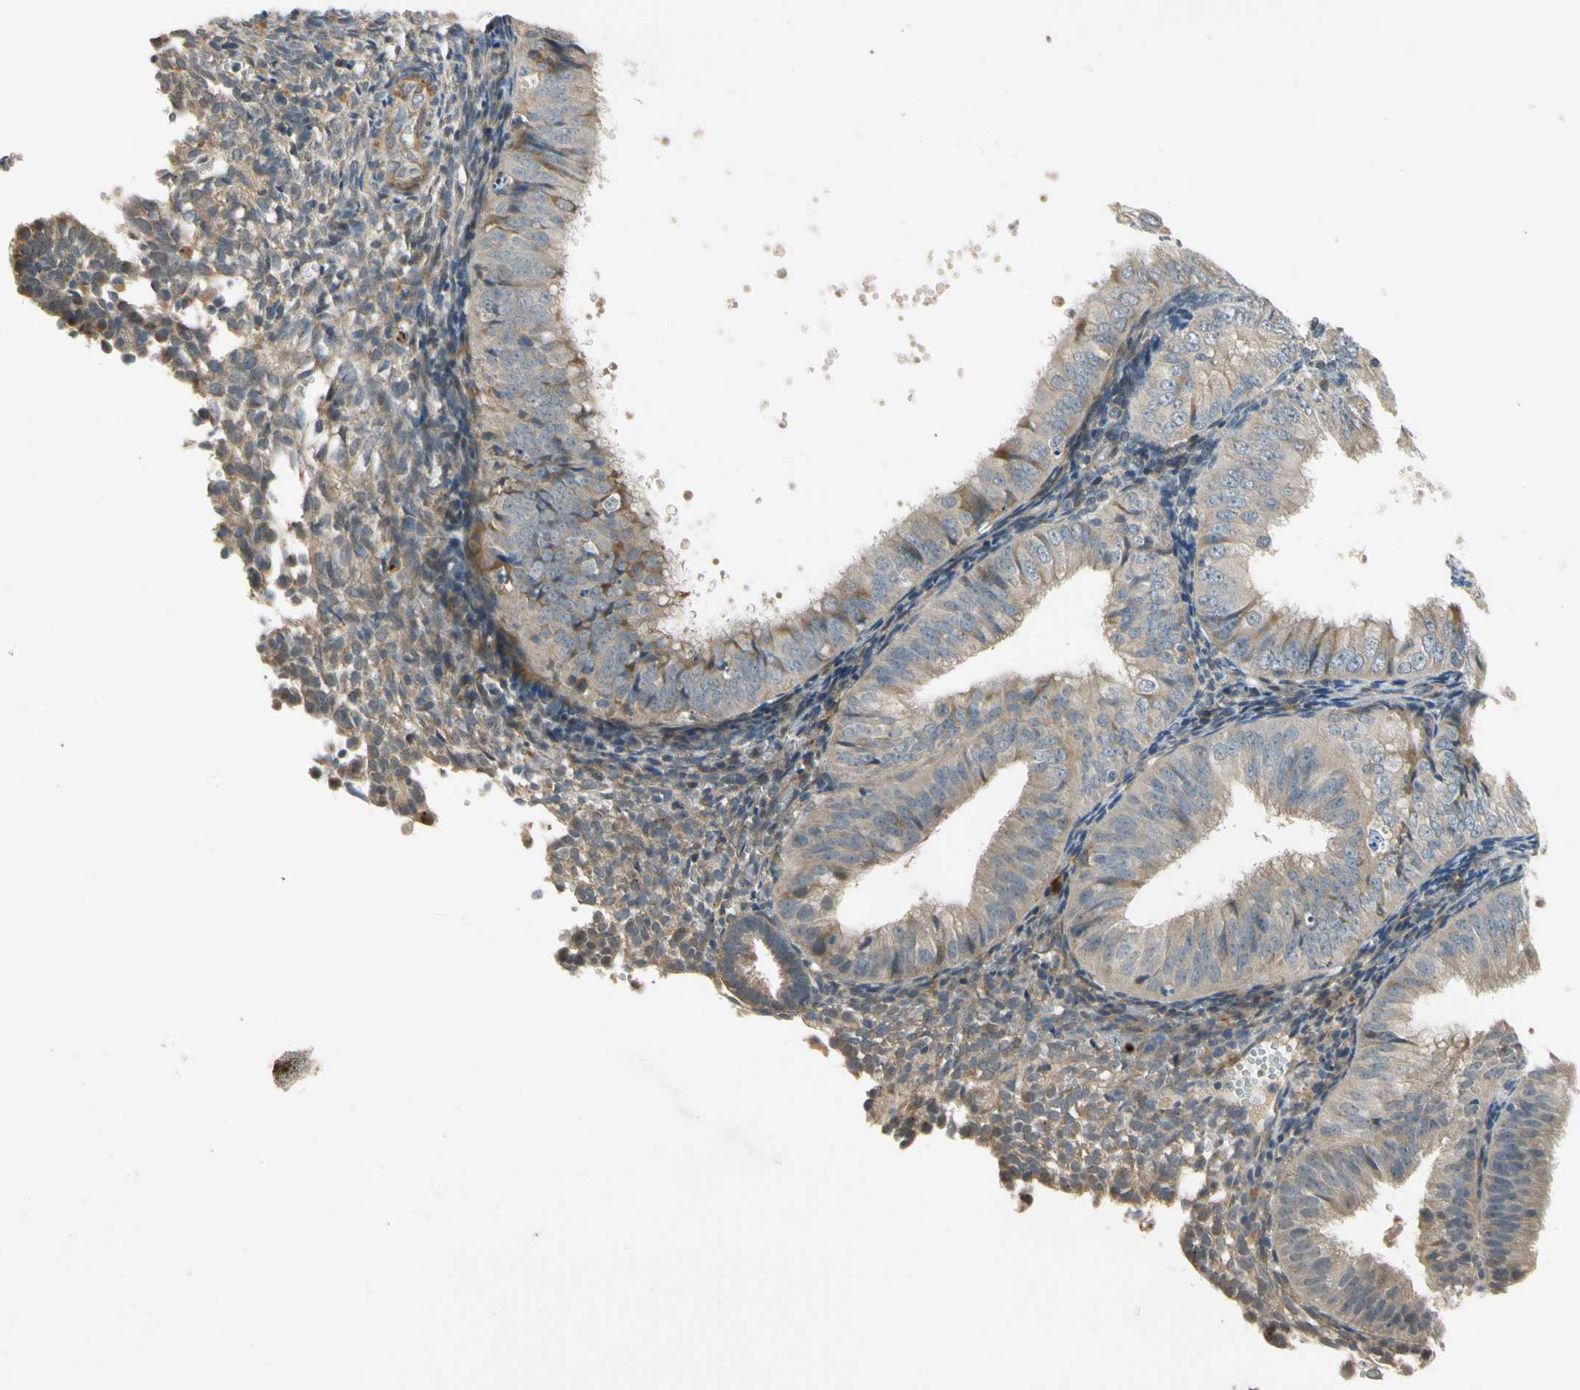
{"staining": {"intensity": "weak", "quantity": ">75%", "location": "cytoplasmic/membranous"}, "tissue": "endometrial cancer", "cell_type": "Tumor cells", "image_type": "cancer", "snomed": [{"axis": "morphology", "description": "Normal tissue, NOS"}, {"axis": "morphology", "description": "Adenocarcinoma, NOS"}, {"axis": "topography", "description": "Endometrium"}], "caption": "Endometrial cancer stained for a protein (brown) displays weak cytoplasmic/membranous positive positivity in about >75% of tumor cells.", "gene": "MST1R", "patient": {"sex": "female", "age": 53}}